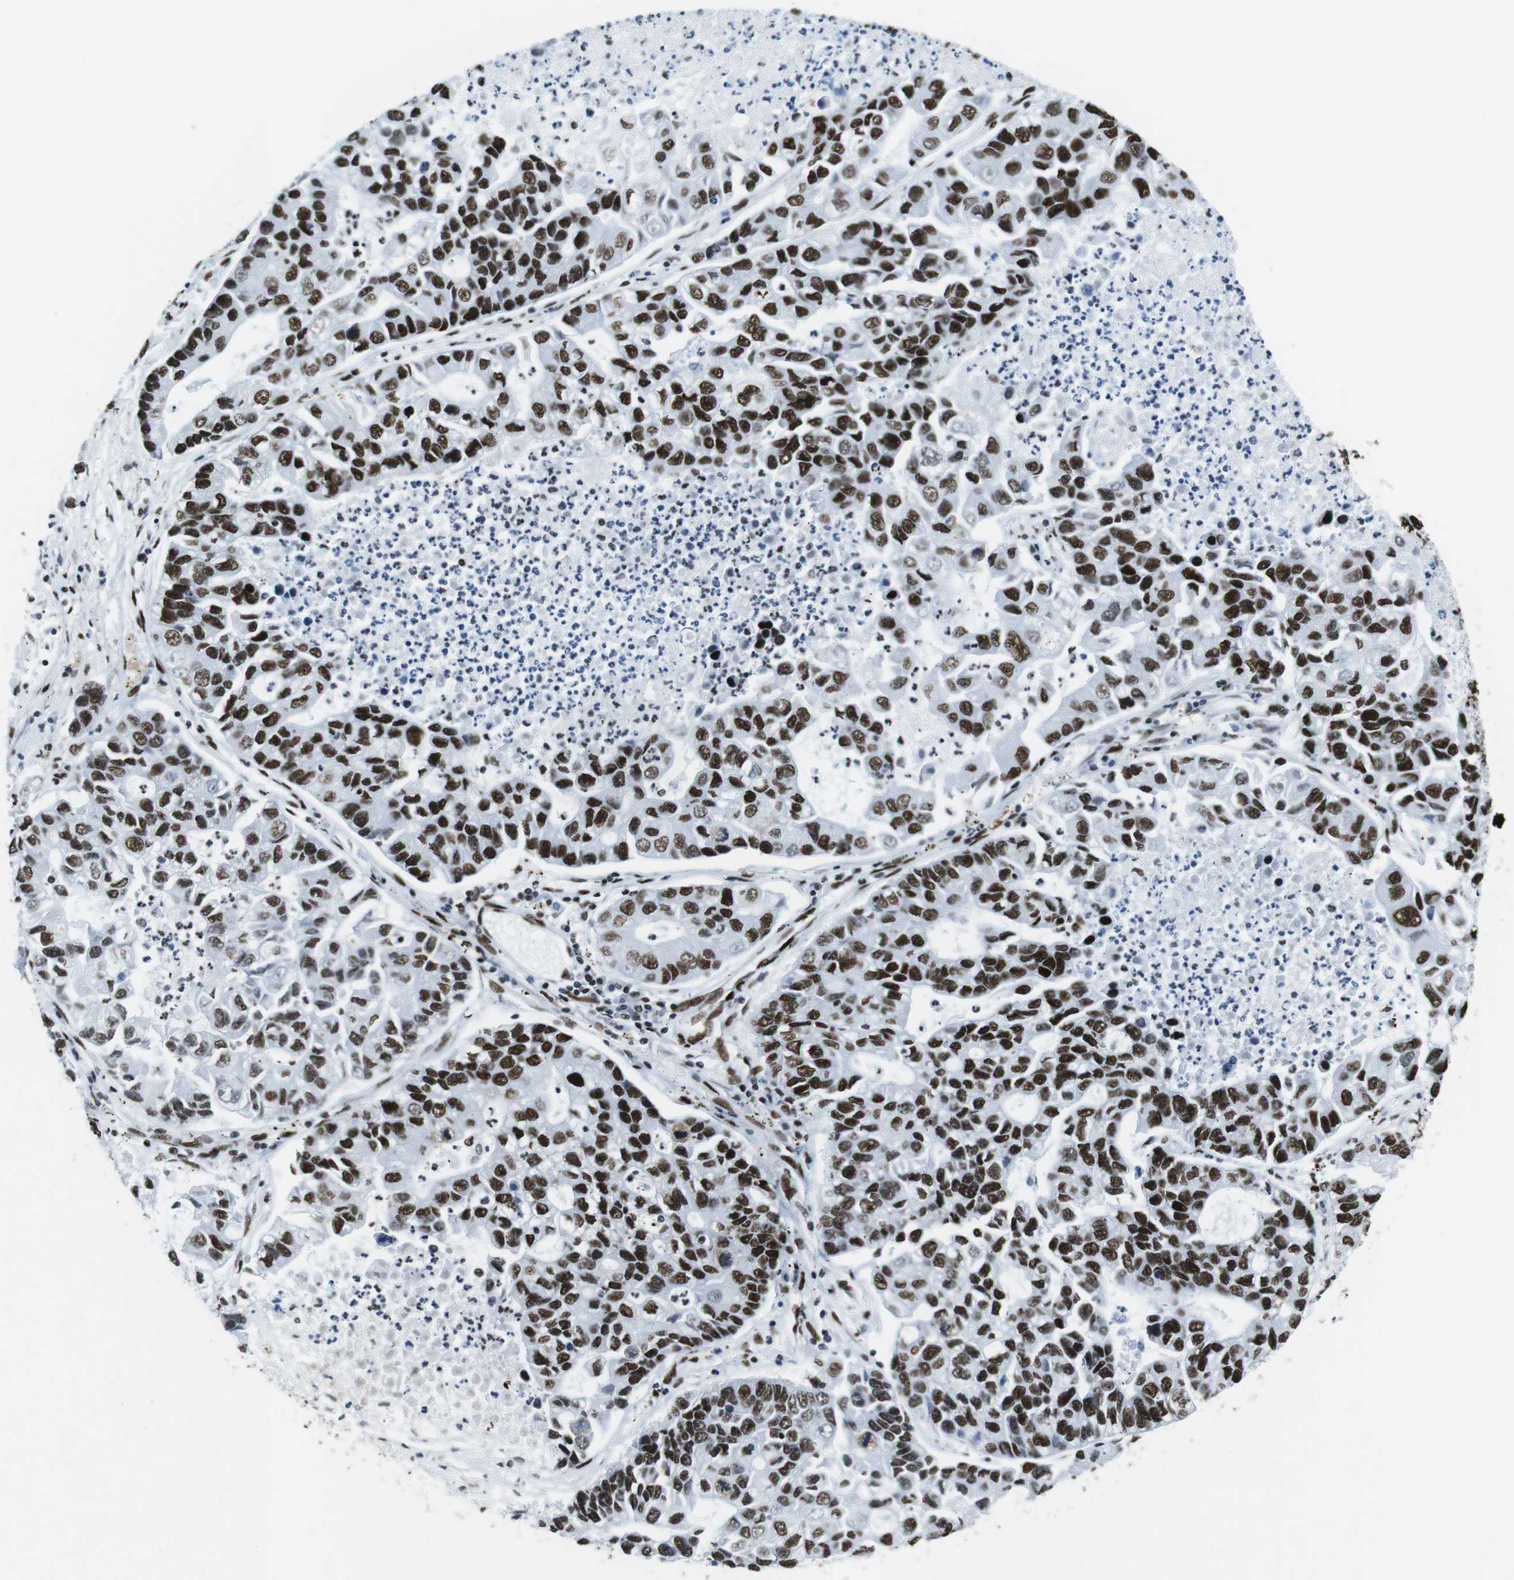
{"staining": {"intensity": "strong", "quantity": ">75%", "location": "nuclear"}, "tissue": "lung cancer", "cell_type": "Tumor cells", "image_type": "cancer", "snomed": [{"axis": "morphology", "description": "Adenocarcinoma, NOS"}, {"axis": "topography", "description": "Lung"}], "caption": "There is high levels of strong nuclear expression in tumor cells of lung adenocarcinoma, as demonstrated by immunohistochemical staining (brown color).", "gene": "CITED2", "patient": {"sex": "female", "age": 51}}